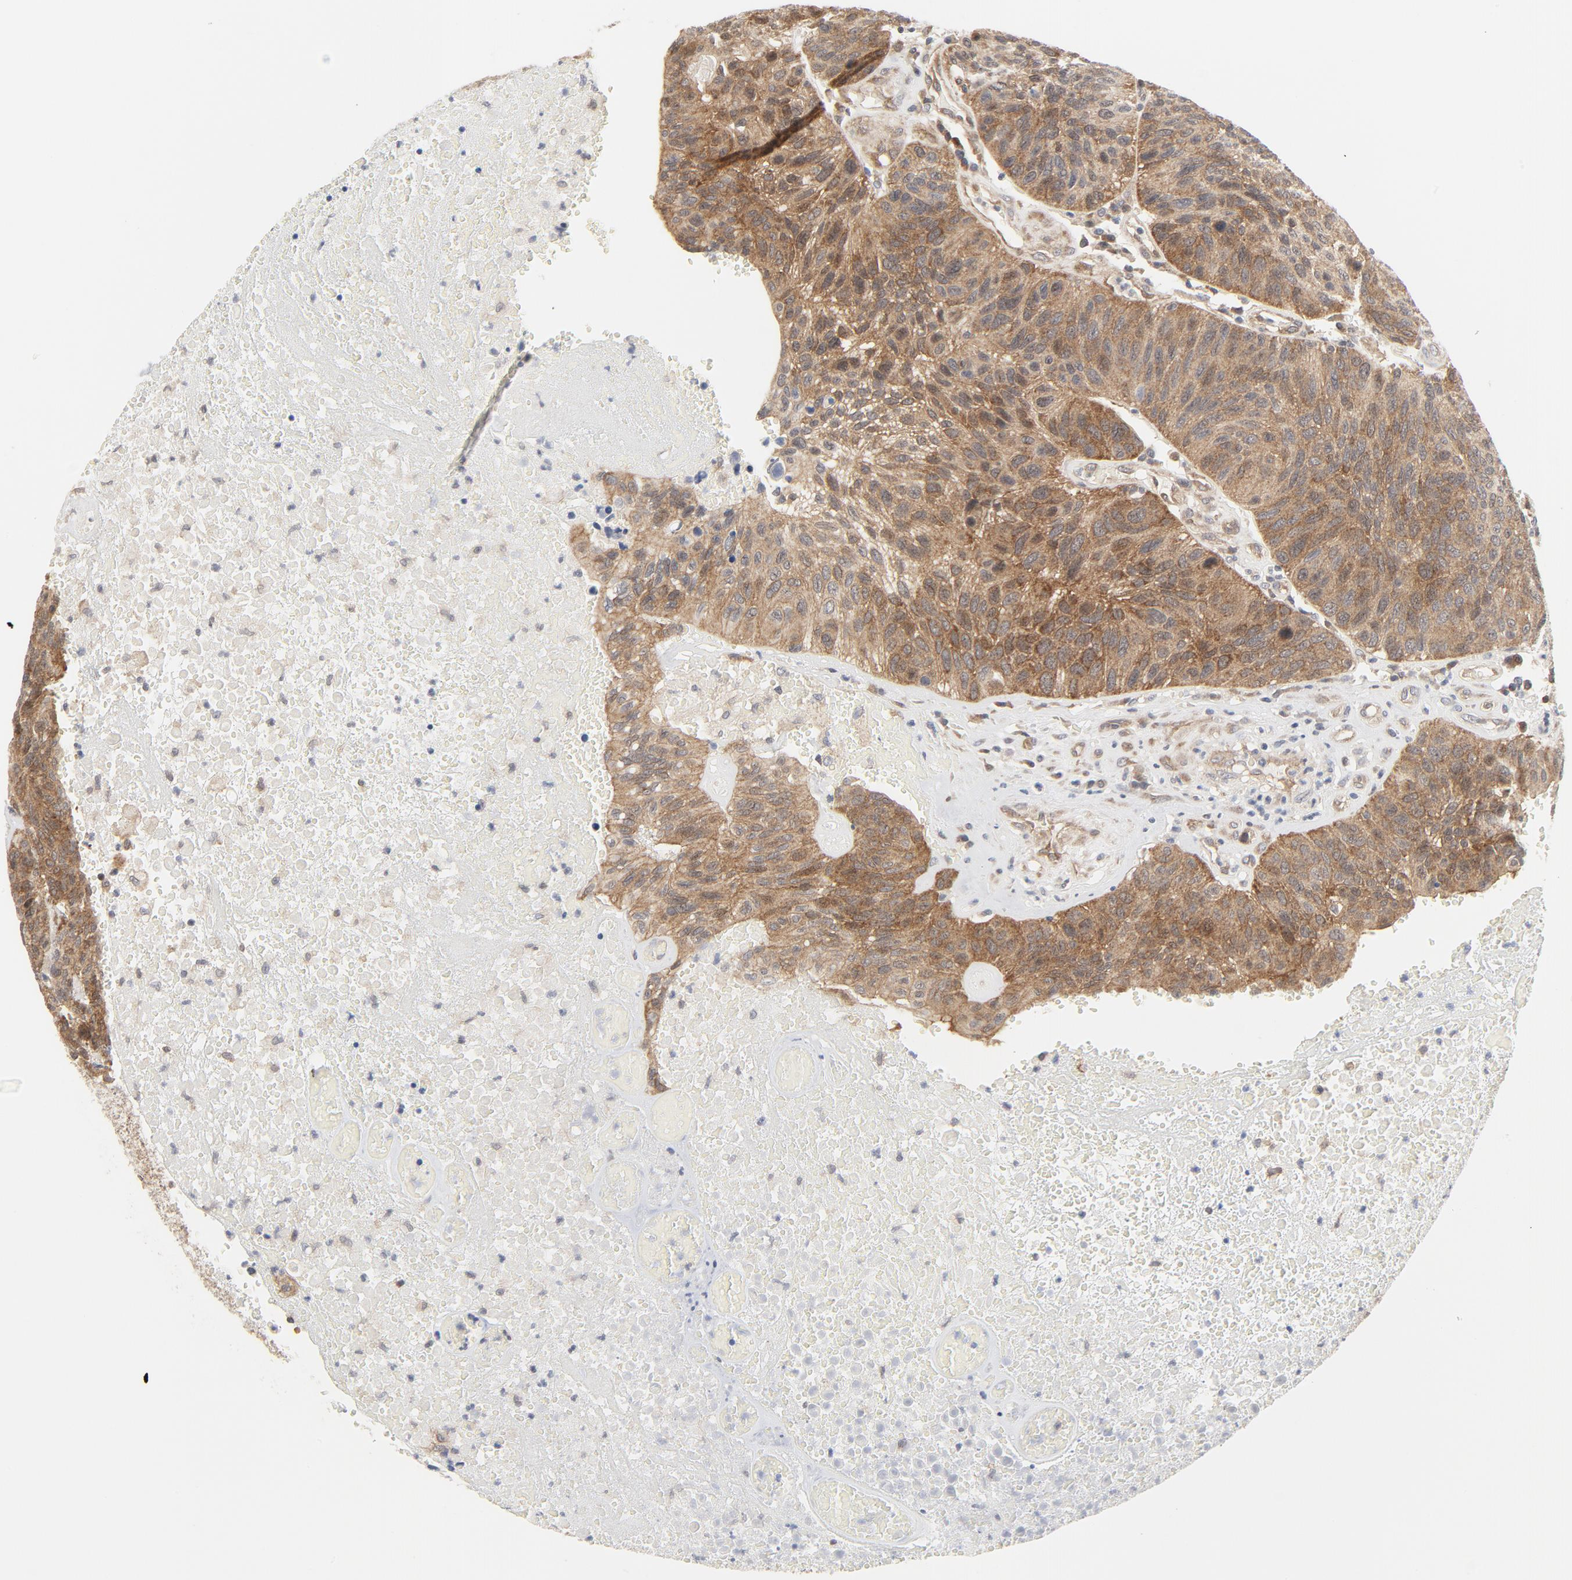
{"staining": {"intensity": "moderate", "quantity": ">75%", "location": "cytoplasmic/membranous"}, "tissue": "urothelial cancer", "cell_type": "Tumor cells", "image_type": "cancer", "snomed": [{"axis": "morphology", "description": "Urothelial carcinoma, High grade"}, {"axis": "topography", "description": "Urinary bladder"}], "caption": "A high-resolution photomicrograph shows immunohistochemistry staining of high-grade urothelial carcinoma, which shows moderate cytoplasmic/membranous positivity in approximately >75% of tumor cells.", "gene": "MAP2K7", "patient": {"sex": "male", "age": 66}}